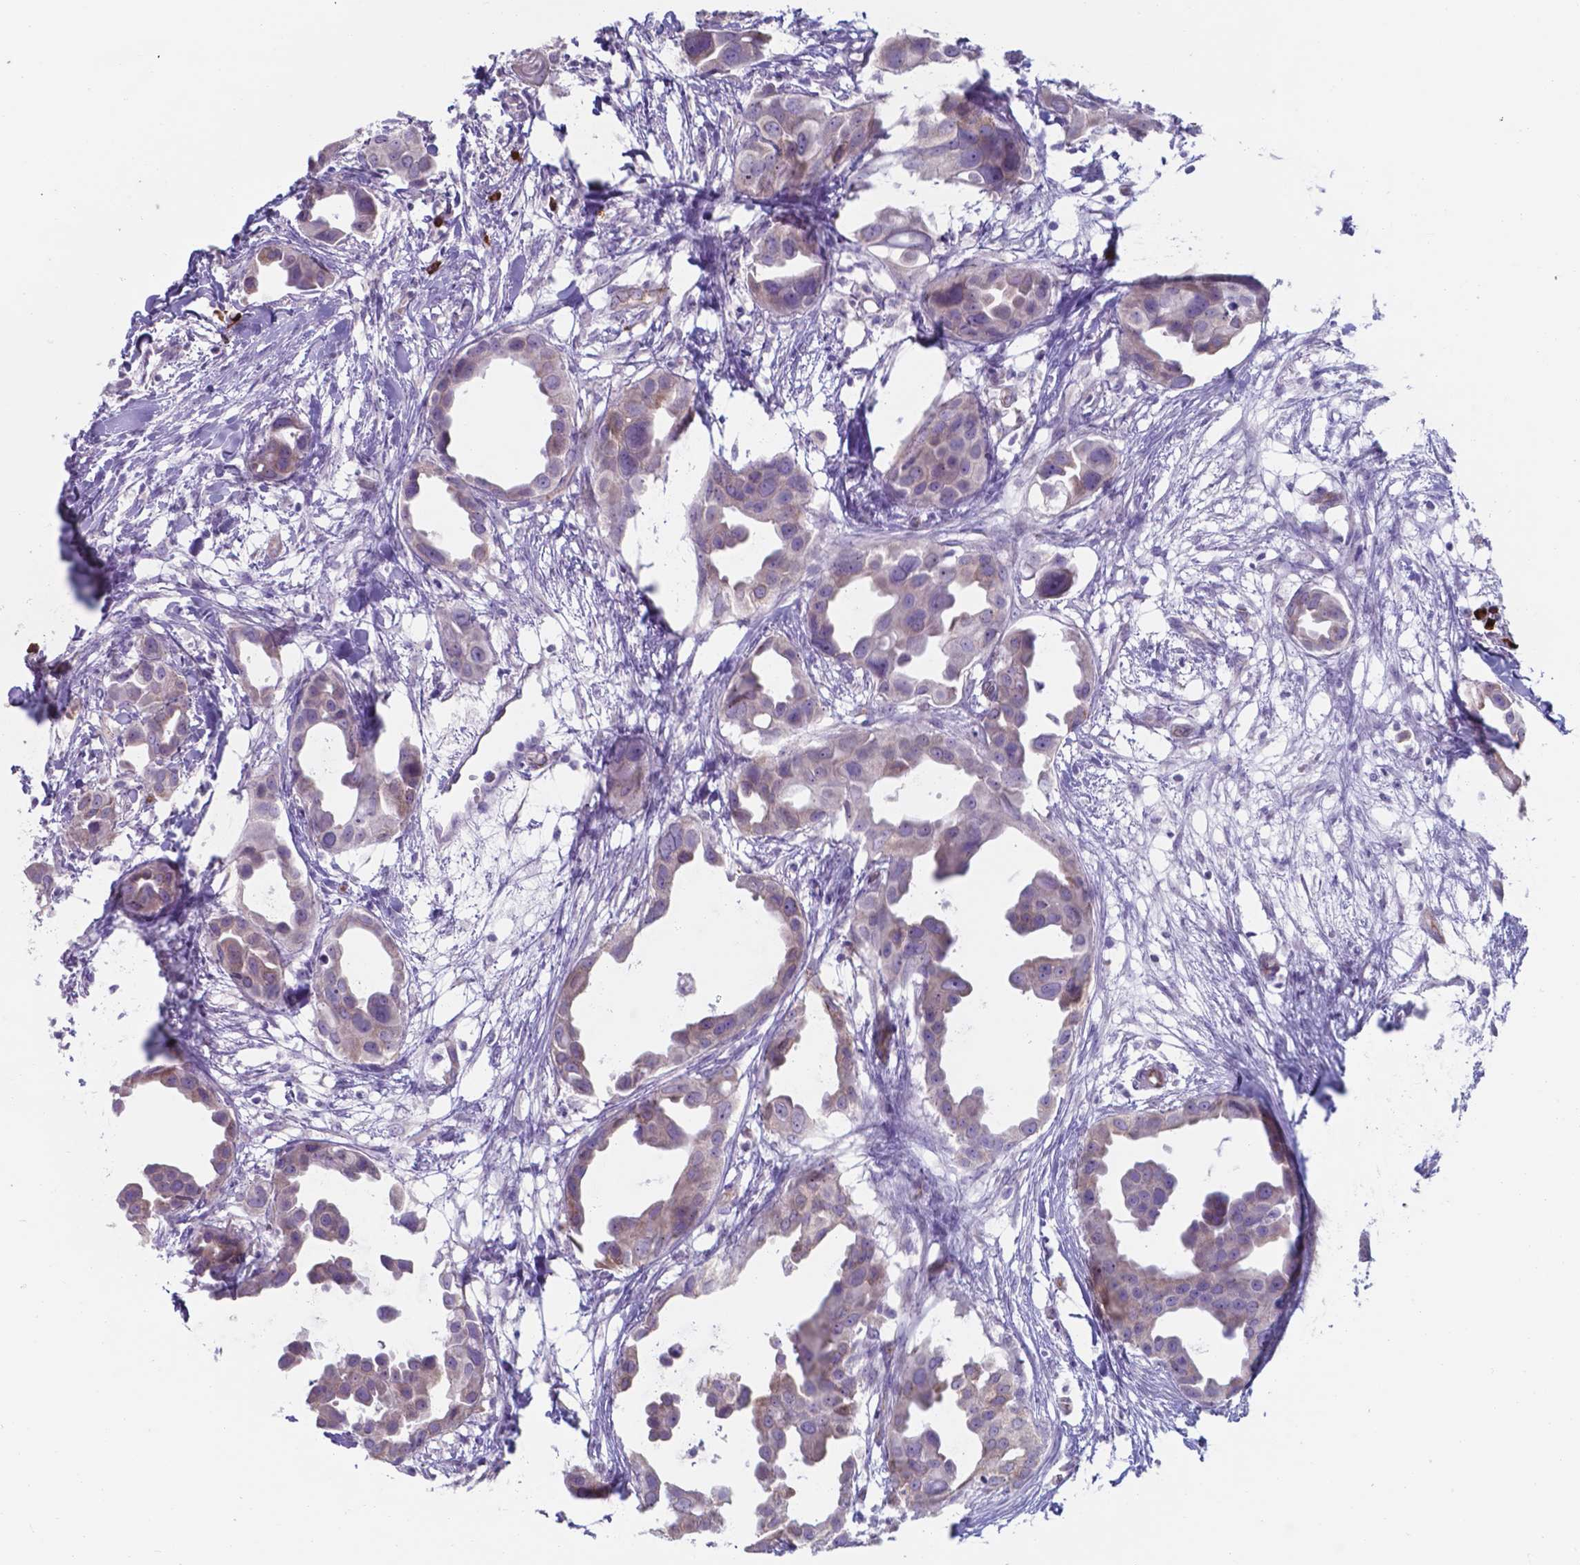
{"staining": {"intensity": "weak", "quantity": "25%-75%", "location": "cytoplasmic/membranous"}, "tissue": "breast cancer", "cell_type": "Tumor cells", "image_type": "cancer", "snomed": [{"axis": "morphology", "description": "Duct carcinoma"}, {"axis": "topography", "description": "Breast"}], "caption": "There is low levels of weak cytoplasmic/membranous expression in tumor cells of intraductal carcinoma (breast), as demonstrated by immunohistochemical staining (brown color).", "gene": "UBE2J1", "patient": {"sex": "female", "age": 38}}